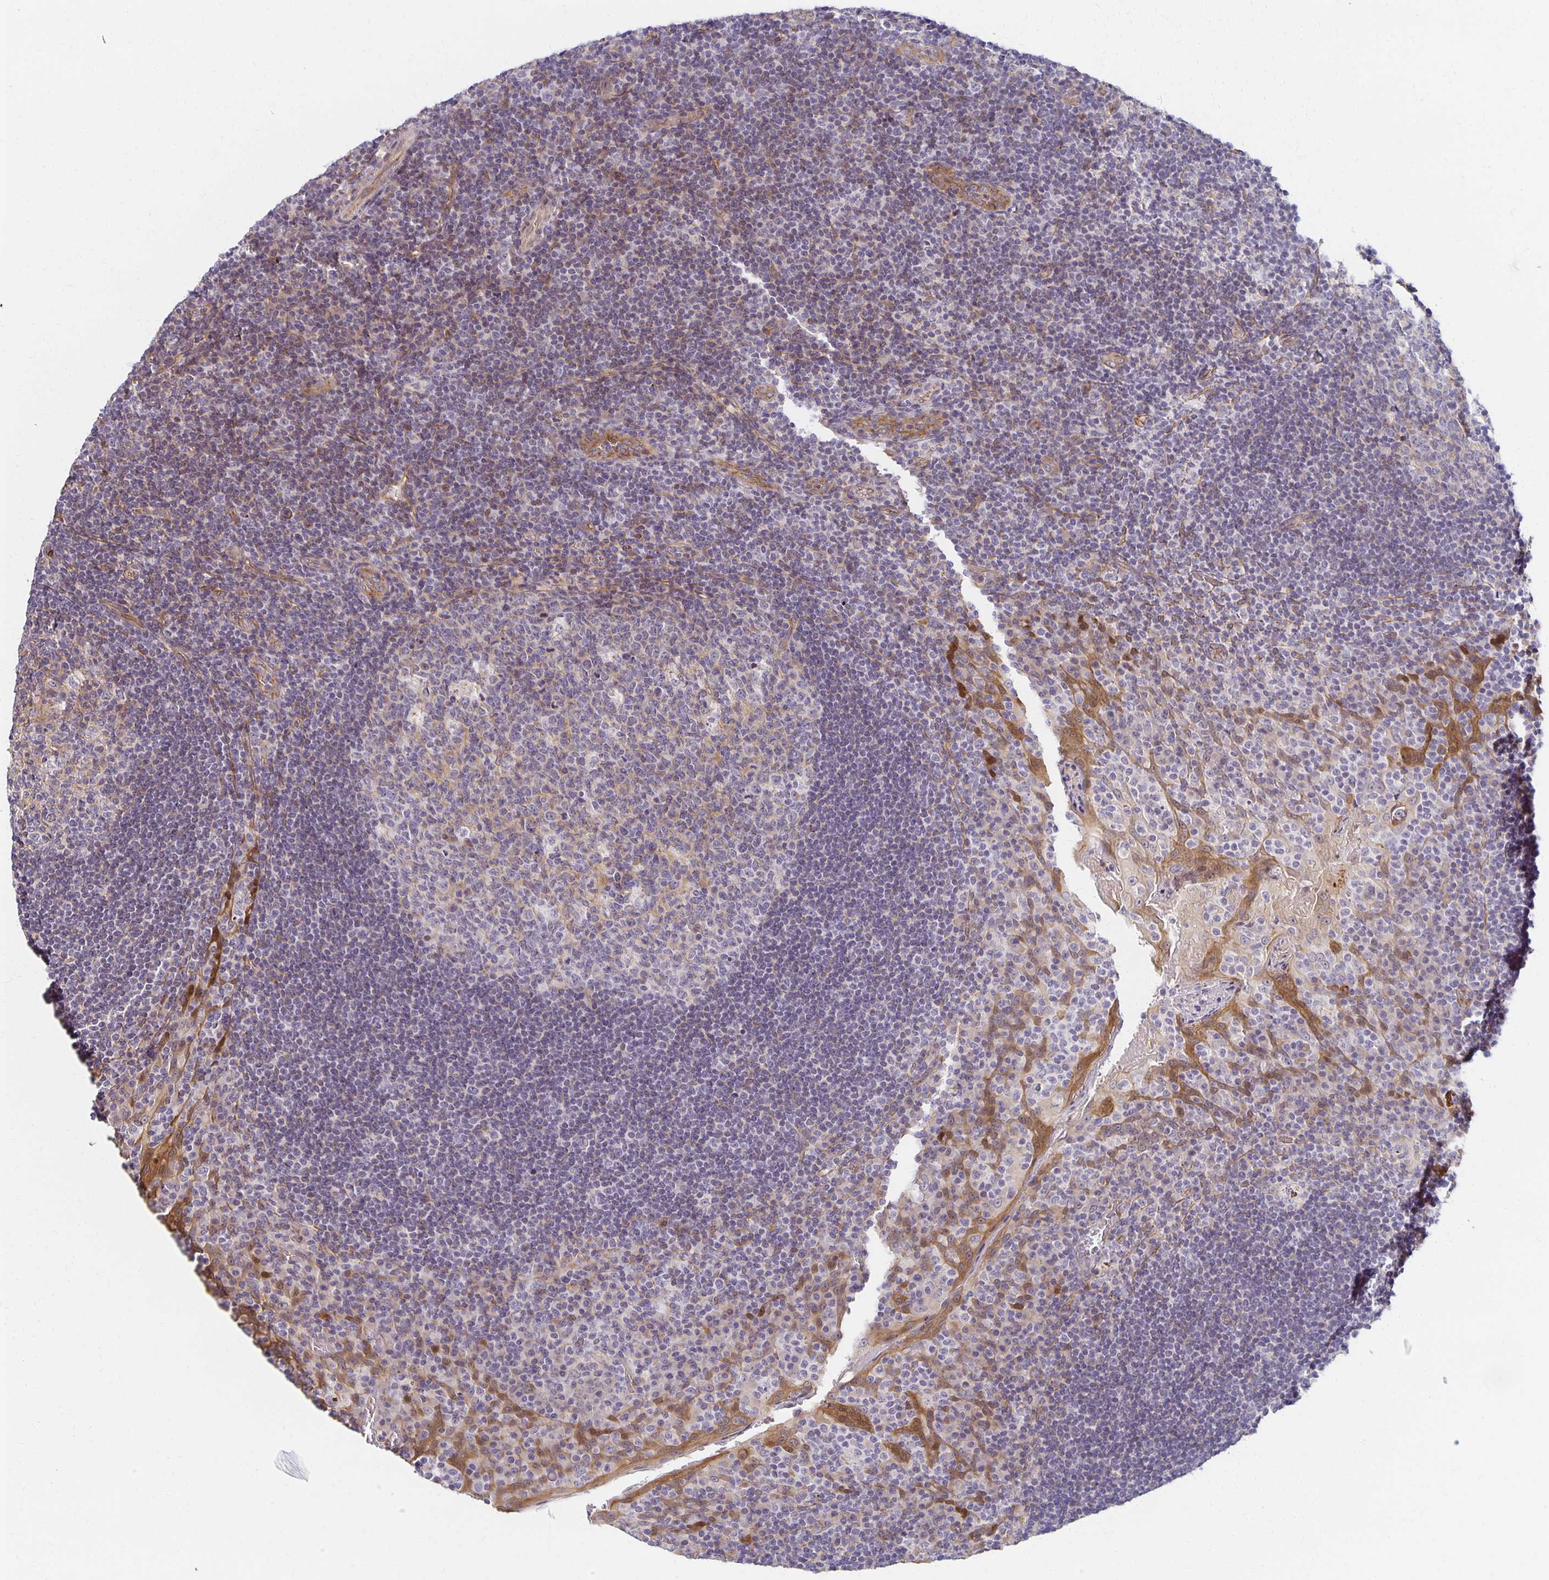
{"staining": {"intensity": "weak", "quantity": "<25%", "location": "cytoplasmic/membranous"}, "tissue": "tonsil", "cell_type": "Germinal center cells", "image_type": "normal", "snomed": [{"axis": "morphology", "description": "Normal tissue, NOS"}, {"axis": "topography", "description": "Tonsil"}], "caption": "There is no significant expression in germinal center cells of tonsil.", "gene": "SORL1", "patient": {"sex": "male", "age": 17}}